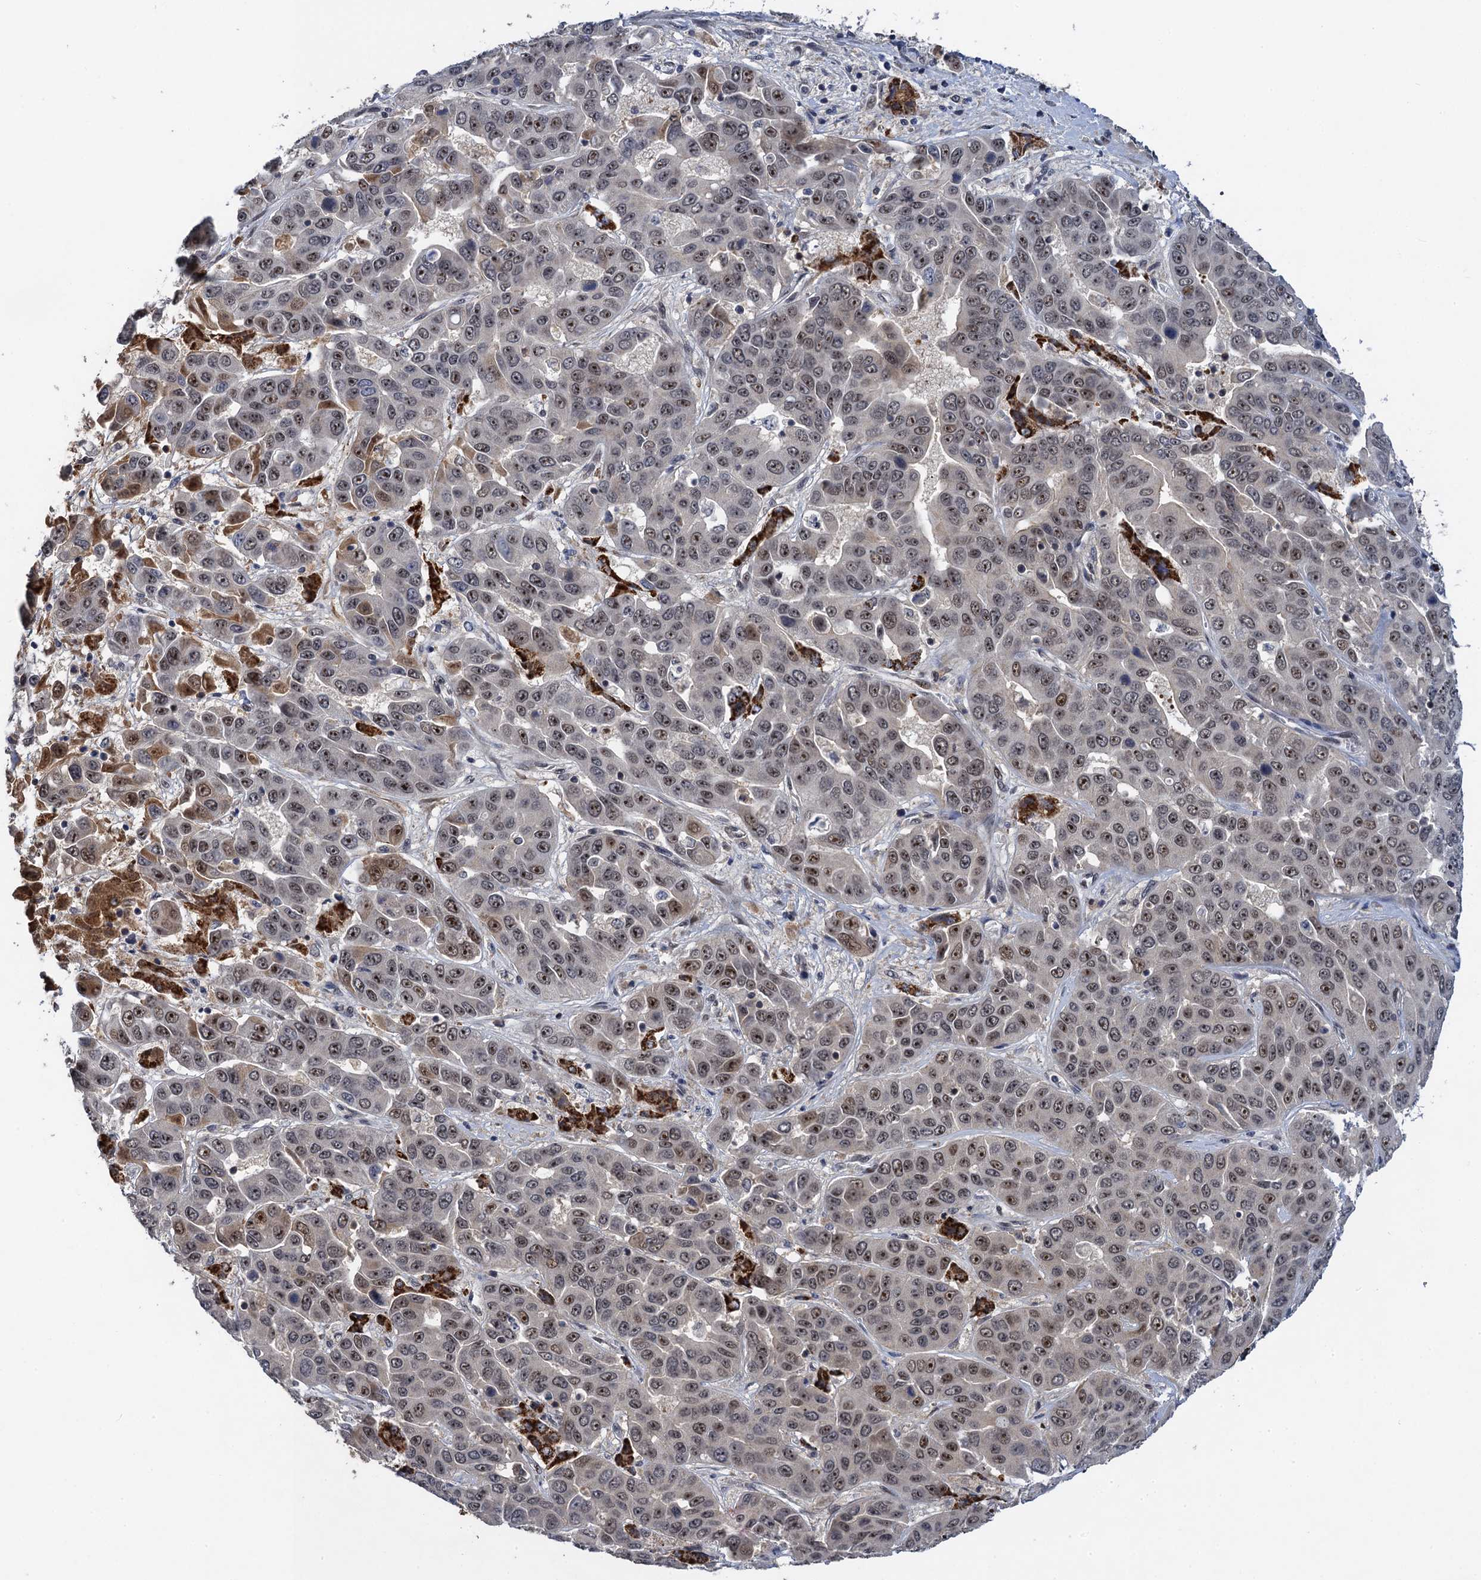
{"staining": {"intensity": "moderate", "quantity": "25%-75%", "location": "cytoplasmic/membranous,nuclear"}, "tissue": "liver cancer", "cell_type": "Tumor cells", "image_type": "cancer", "snomed": [{"axis": "morphology", "description": "Cholangiocarcinoma"}, {"axis": "topography", "description": "Liver"}], "caption": "Approximately 25%-75% of tumor cells in human liver cancer exhibit moderate cytoplasmic/membranous and nuclear protein expression as visualized by brown immunohistochemical staining.", "gene": "ZAR1L", "patient": {"sex": "female", "age": 52}}